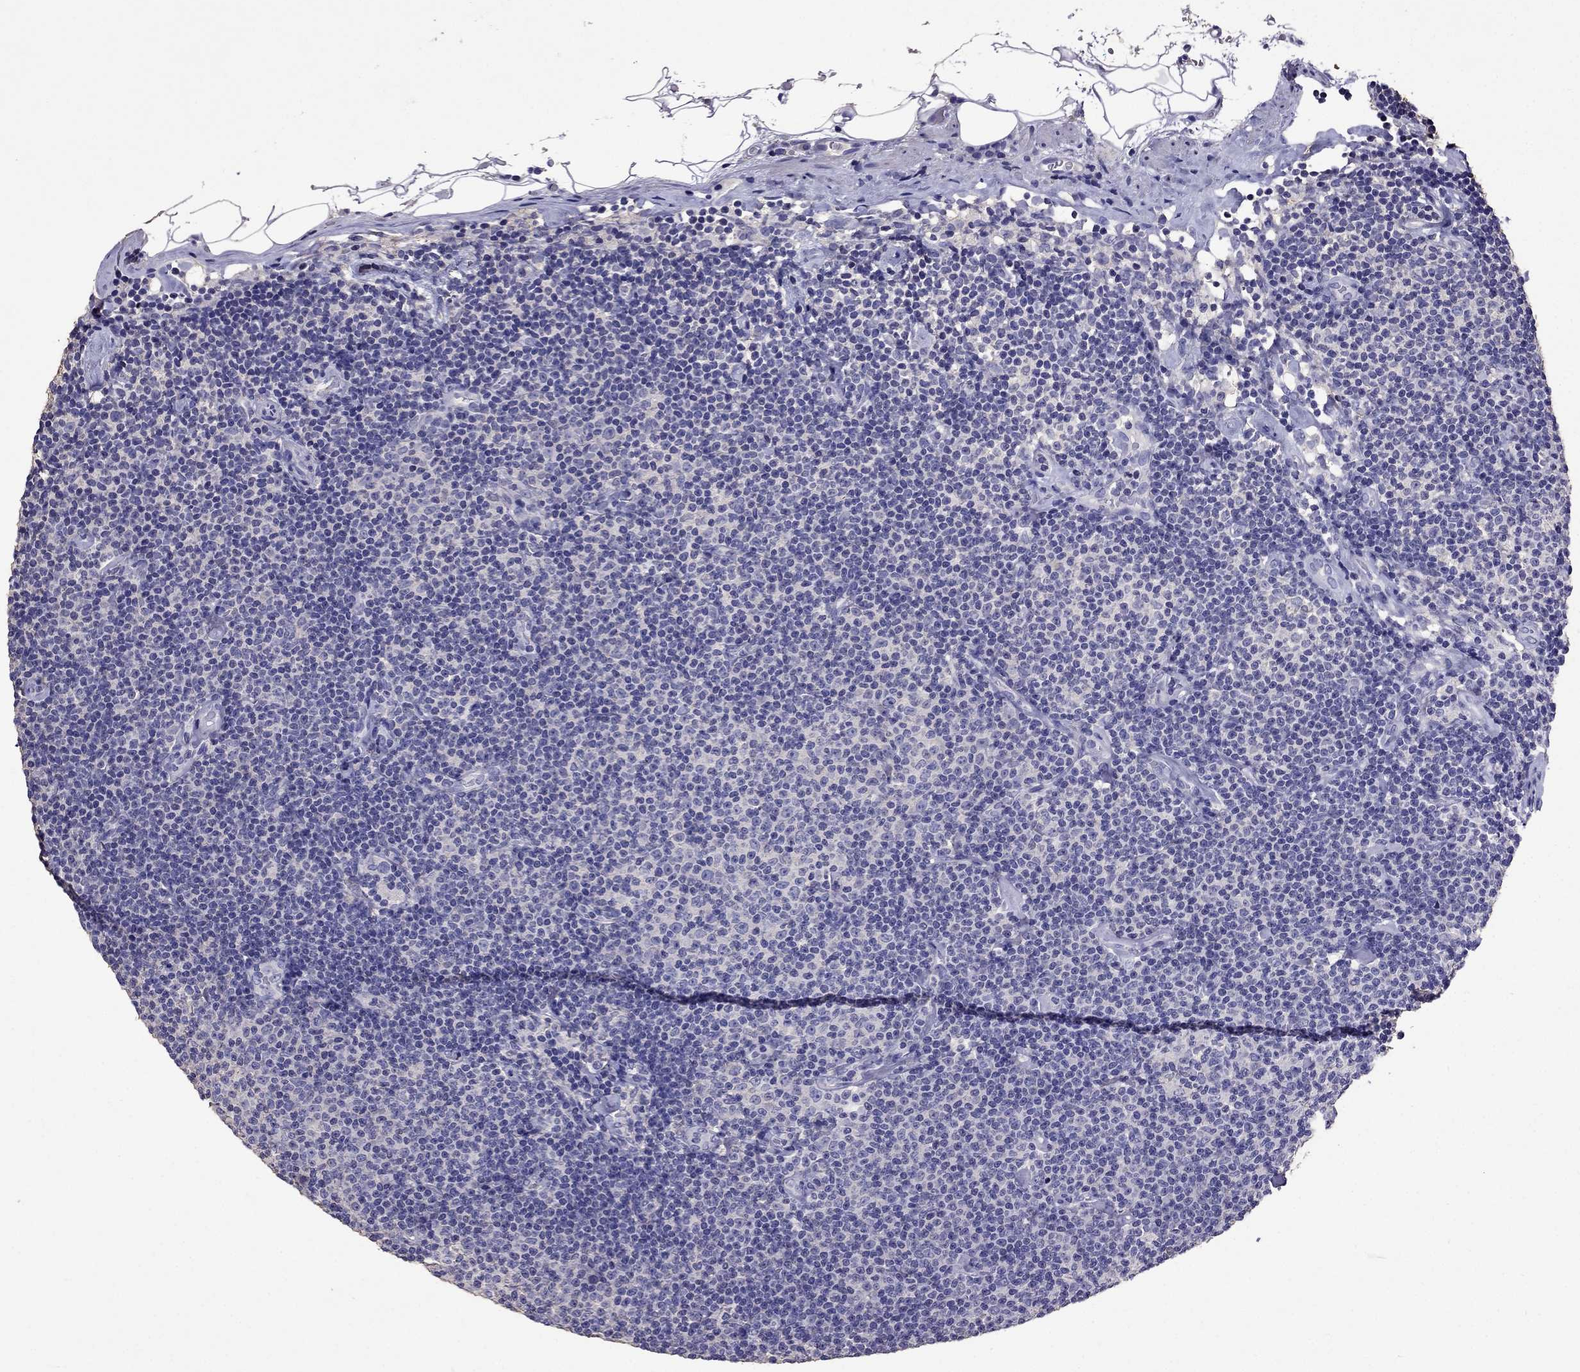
{"staining": {"intensity": "negative", "quantity": "none", "location": "none"}, "tissue": "lymphoma", "cell_type": "Tumor cells", "image_type": "cancer", "snomed": [{"axis": "morphology", "description": "Malignant lymphoma, non-Hodgkin's type, Low grade"}, {"axis": "topography", "description": "Lymph node"}], "caption": "A micrograph of human low-grade malignant lymphoma, non-Hodgkin's type is negative for staining in tumor cells. The staining was performed using DAB to visualize the protein expression in brown, while the nuclei were stained in blue with hematoxylin (Magnification: 20x).", "gene": "NKX3-1", "patient": {"sex": "male", "age": 81}}